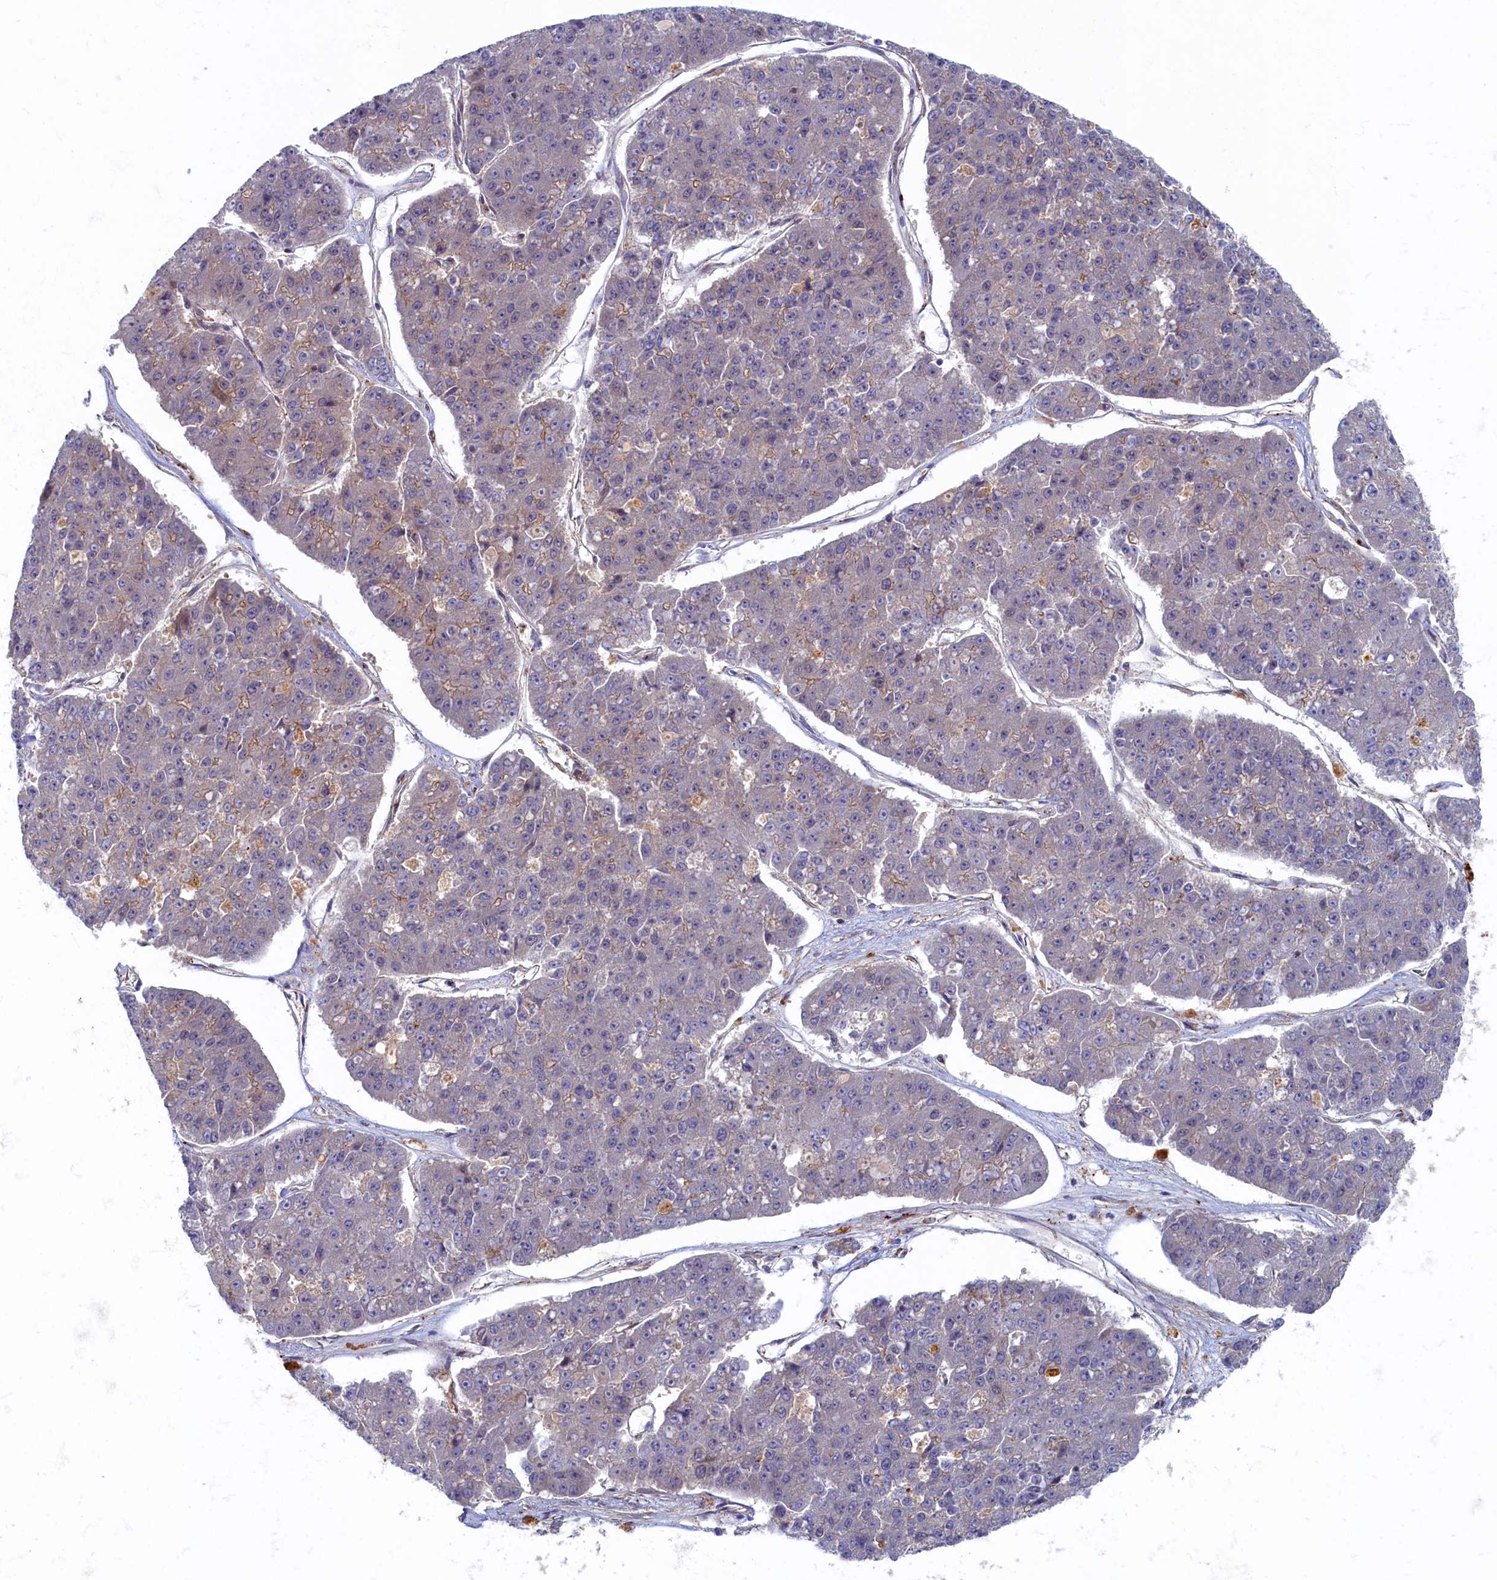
{"staining": {"intensity": "weak", "quantity": "<25%", "location": "cytoplasmic/membranous"}, "tissue": "pancreatic cancer", "cell_type": "Tumor cells", "image_type": "cancer", "snomed": [{"axis": "morphology", "description": "Adenocarcinoma, NOS"}, {"axis": "topography", "description": "Pancreas"}], "caption": "DAB (3,3'-diaminobenzidine) immunohistochemical staining of human pancreatic cancer (adenocarcinoma) exhibits no significant positivity in tumor cells.", "gene": "PSMG2", "patient": {"sex": "male", "age": 50}}